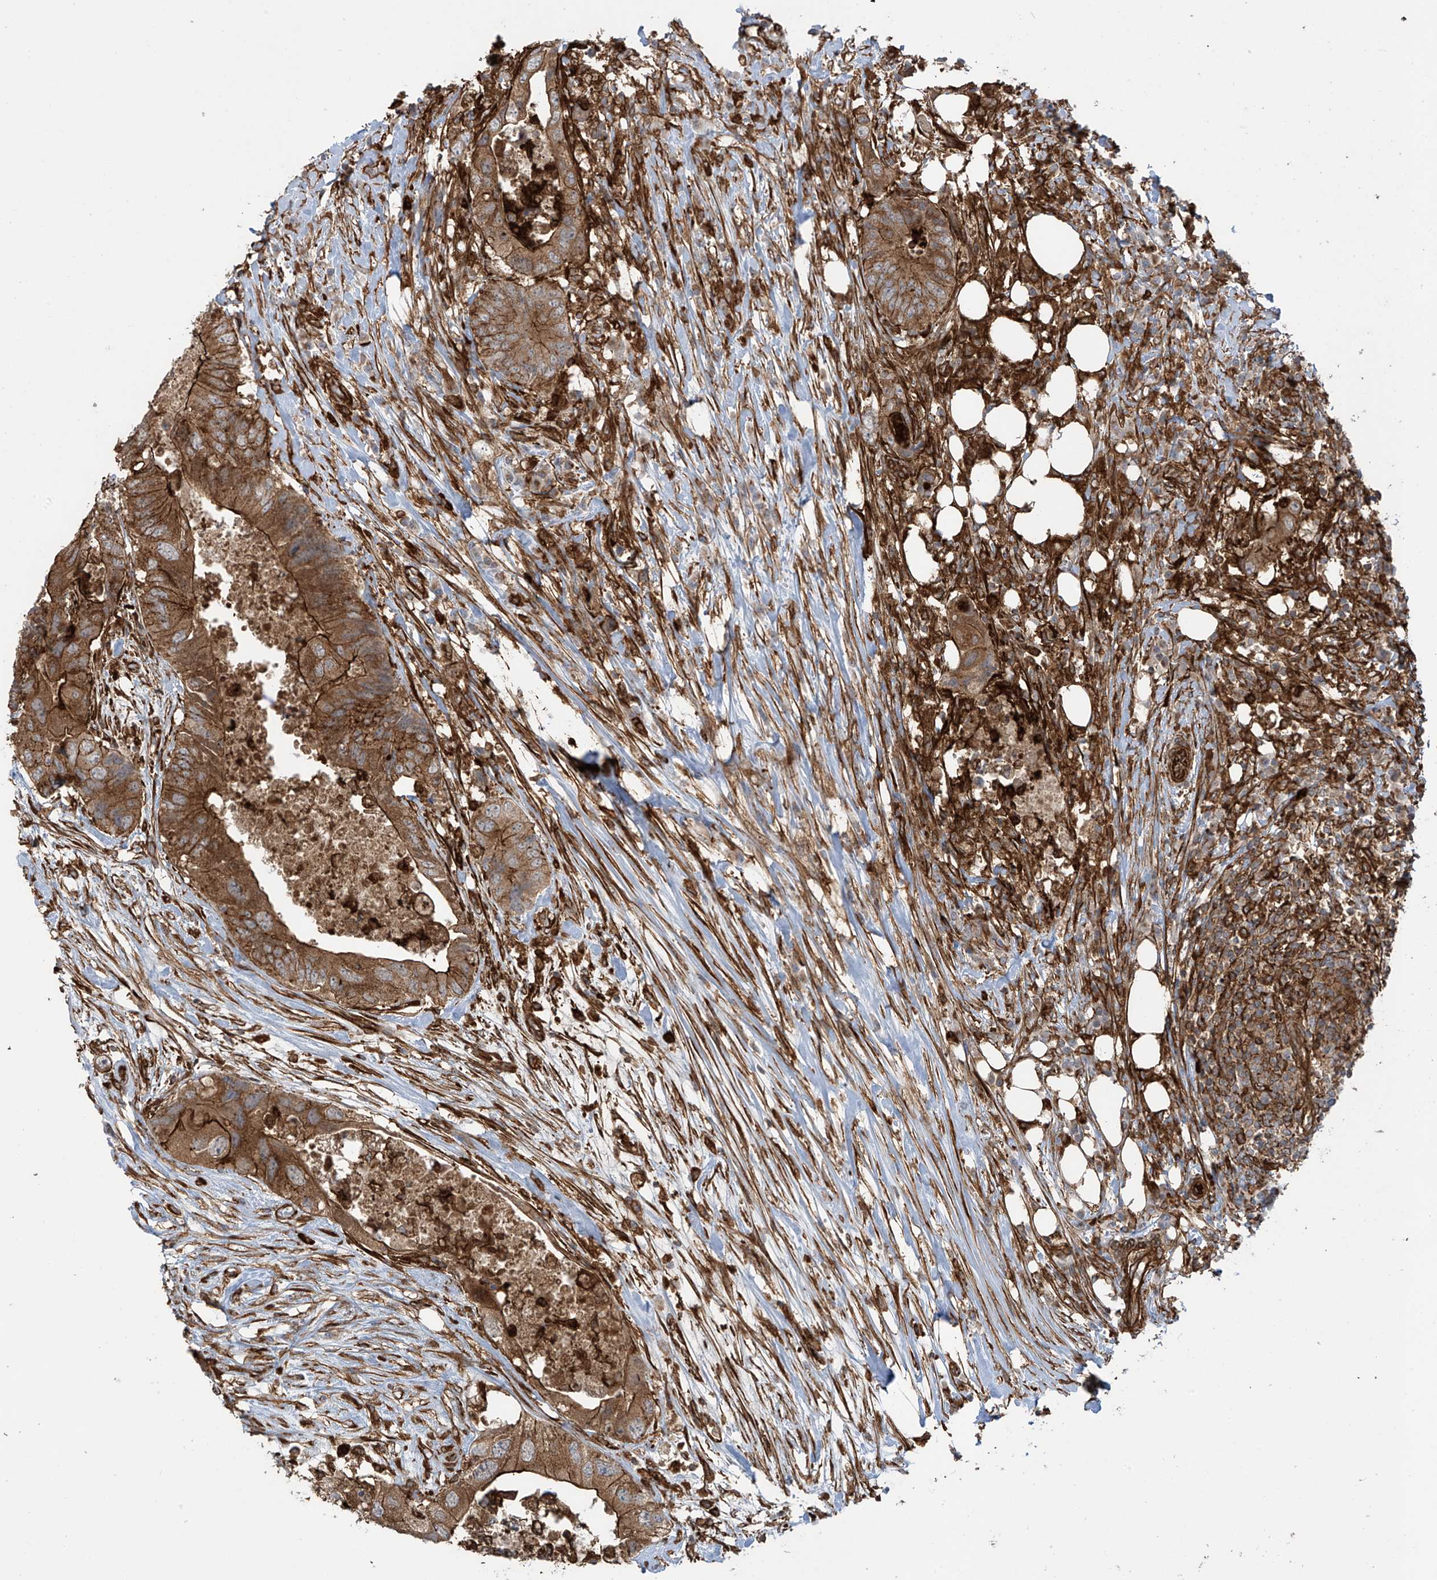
{"staining": {"intensity": "moderate", "quantity": ">75%", "location": "cytoplasmic/membranous"}, "tissue": "colorectal cancer", "cell_type": "Tumor cells", "image_type": "cancer", "snomed": [{"axis": "morphology", "description": "Adenocarcinoma, NOS"}, {"axis": "topography", "description": "Colon"}], "caption": "Colorectal adenocarcinoma stained with DAB immunohistochemistry reveals medium levels of moderate cytoplasmic/membranous expression in approximately >75% of tumor cells. The protein of interest is stained brown, and the nuclei are stained in blue (DAB (3,3'-diaminobenzidine) IHC with brightfield microscopy, high magnification).", "gene": "SLC9A2", "patient": {"sex": "male", "age": 71}}